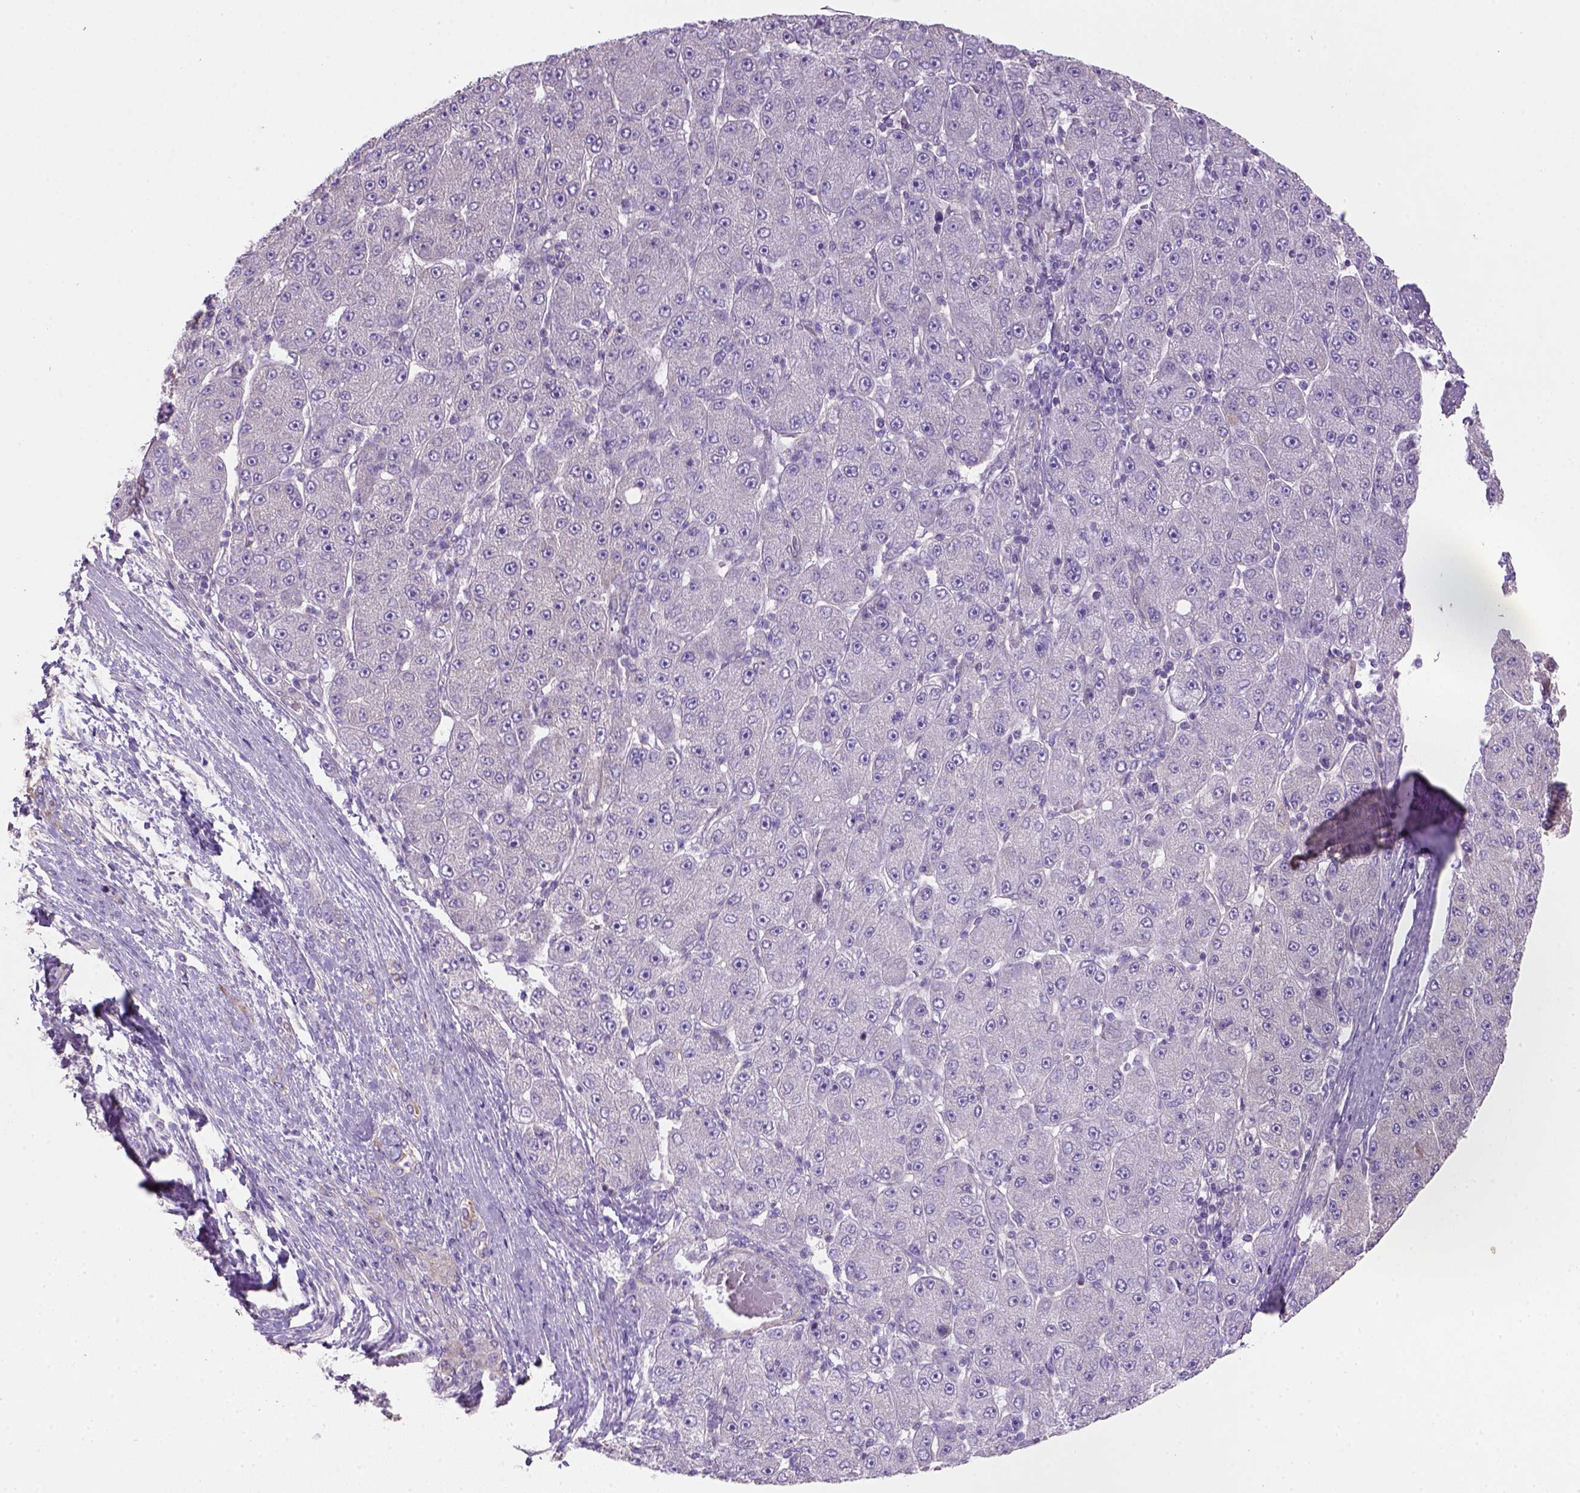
{"staining": {"intensity": "negative", "quantity": "none", "location": "none"}, "tissue": "liver cancer", "cell_type": "Tumor cells", "image_type": "cancer", "snomed": [{"axis": "morphology", "description": "Carcinoma, Hepatocellular, NOS"}, {"axis": "topography", "description": "Liver"}], "caption": "Protein analysis of liver hepatocellular carcinoma reveals no significant expression in tumor cells.", "gene": "HTRA1", "patient": {"sex": "male", "age": 67}}